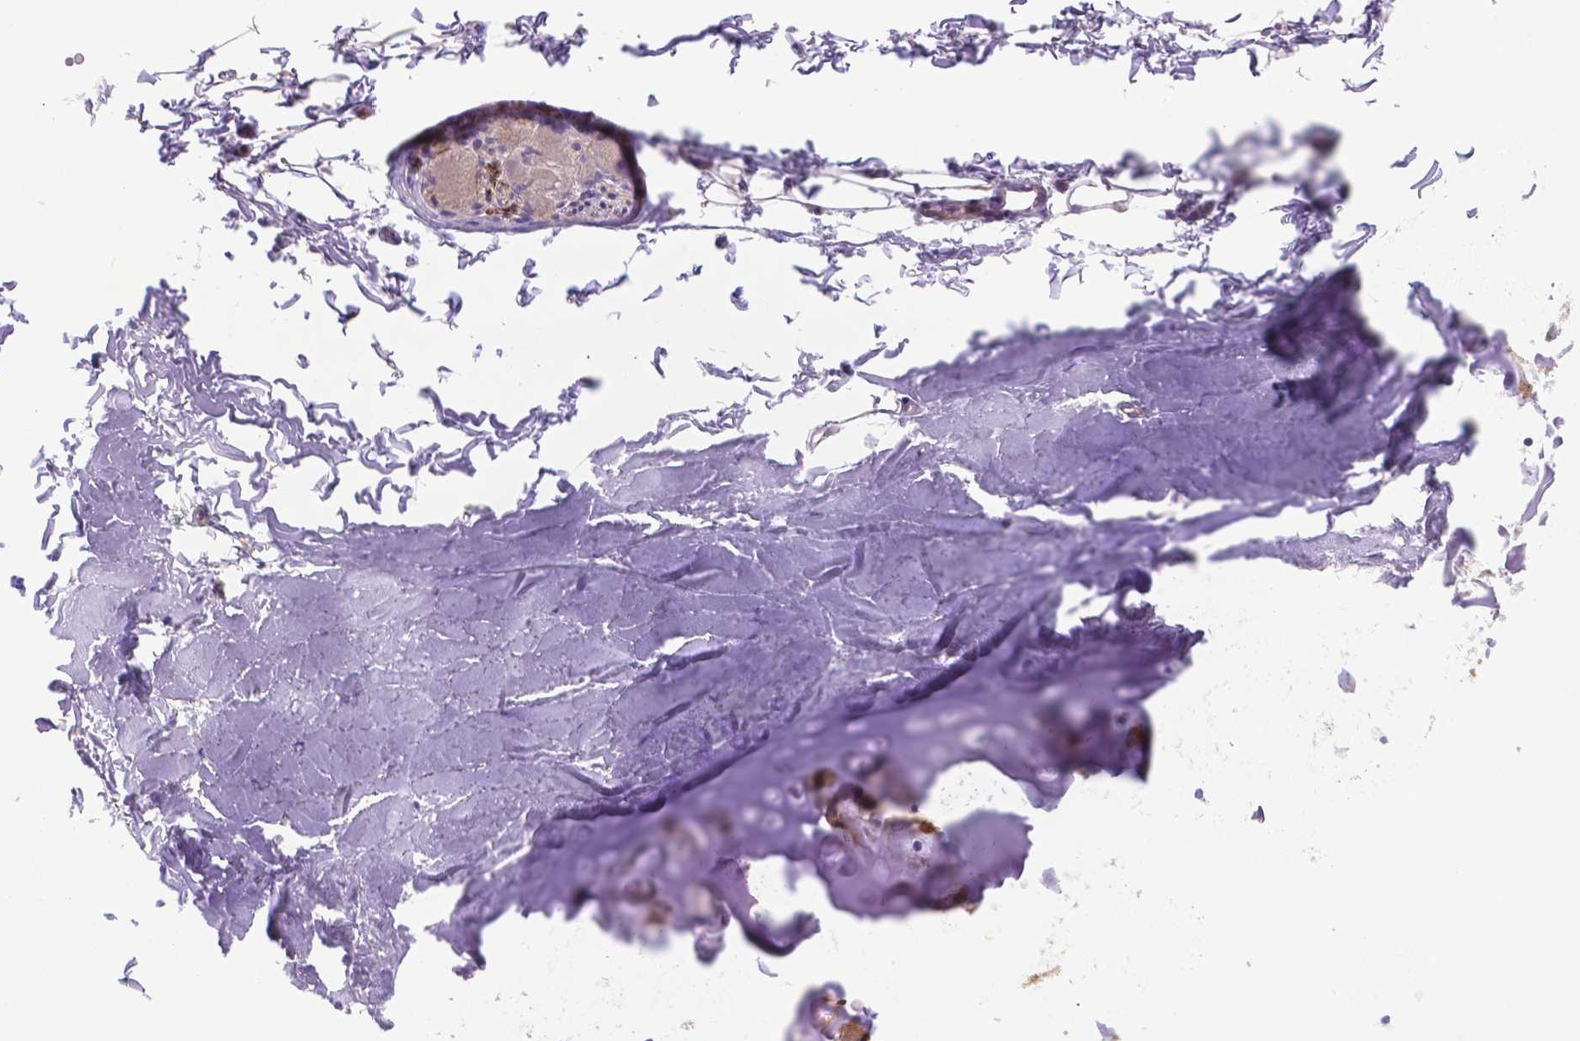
{"staining": {"intensity": "negative", "quantity": "none", "location": "none"}, "tissue": "adipose tissue", "cell_type": "Adipocytes", "image_type": "normal", "snomed": [{"axis": "morphology", "description": "Normal tissue, NOS"}, {"axis": "topography", "description": "Cartilage tissue"}, {"axis": "topography", "description": "Bronchus"}], "caption": "Immunohistochemistry (IHC) image of benign adipose tissue stained for a protein (brown), which displays no staining in adipocytes.", "gene": "LZTR1", "patient": {"sex": "female", "age": 79}}